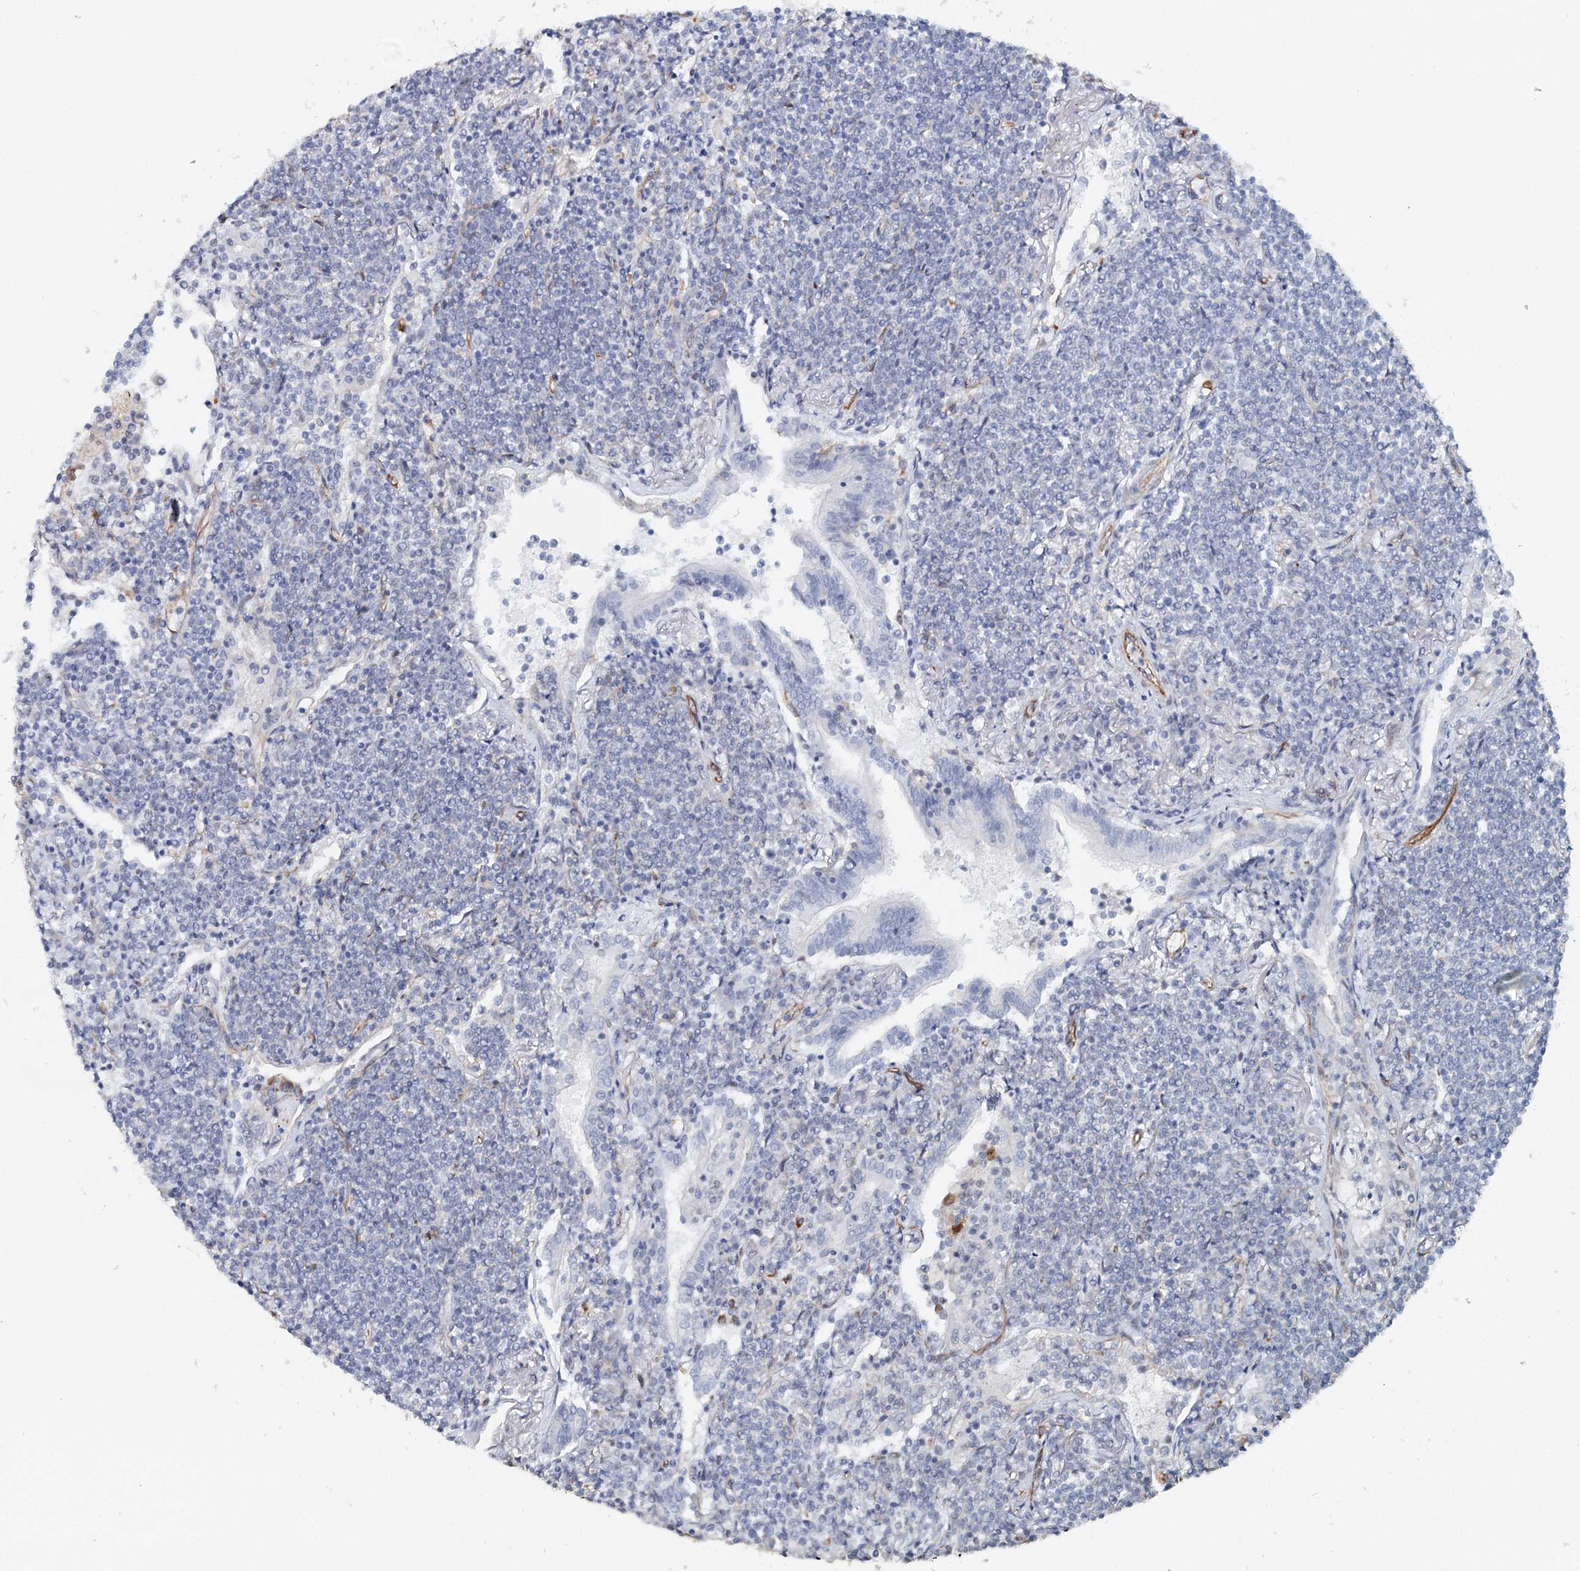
{"staining": {"intensity": "negative", "quantity": "none", "location": "none"}, "tissue": "lymphoma", "cell_type": "Tumor cells", "image_type": "cancer", "snomed": [{"axis": "morphology", "description": "Malignant lymphoma, non-Hodgkin's type, Low grade"}, {"axis": "topography", "description": "Lung"}], "caption": "An IHC micrograph of low-grade malignant lymphoma, non-Hodgkin's type is shown. There is no staining in tumor cells of low-grade malignant lymphoma, non-Hodgkin's type.", "gene": "SYNPO", "patient": {"sex": "female", "age": 71}}